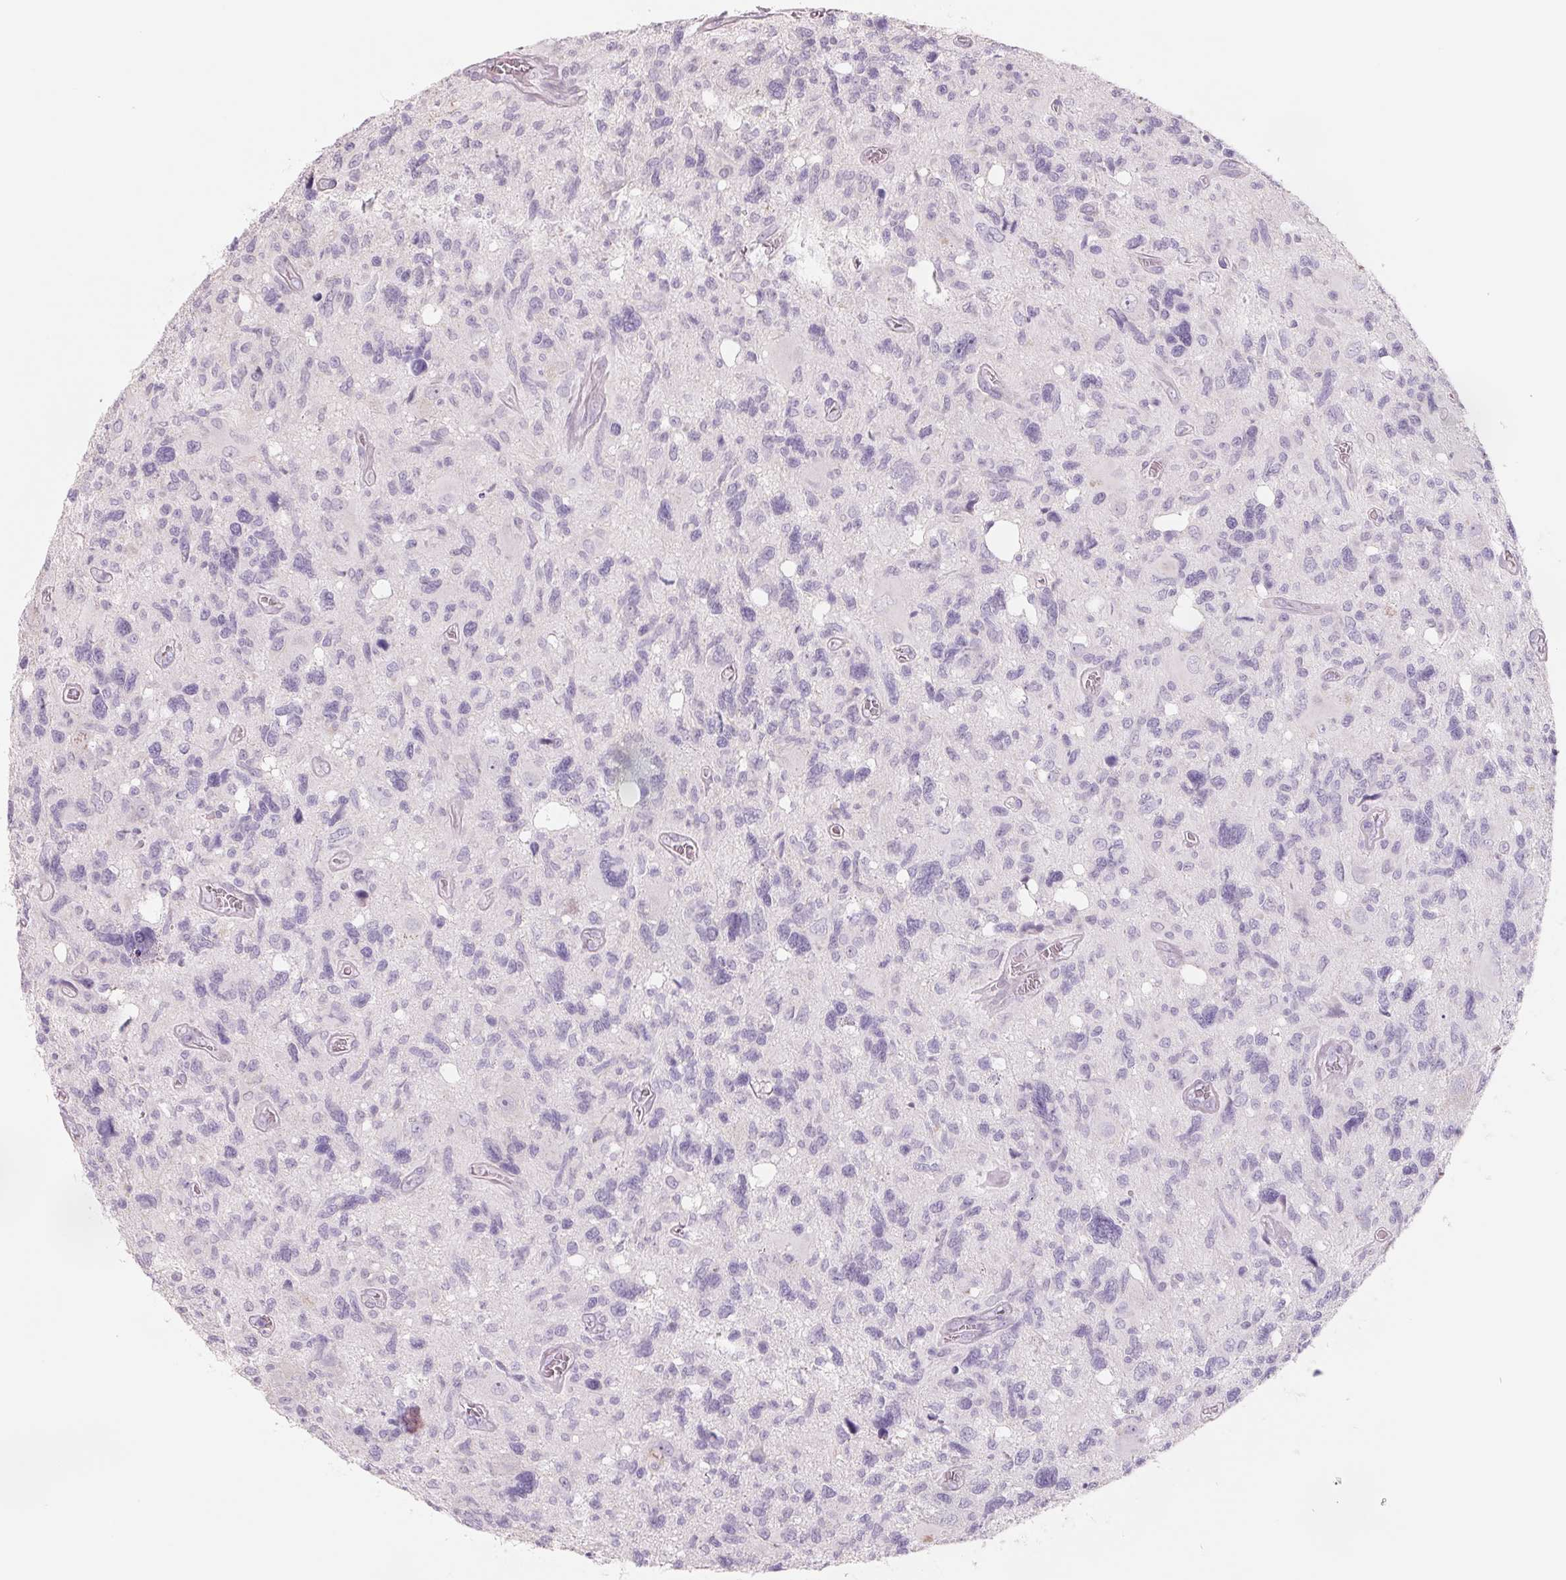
{"staining": {"intensity": "negative", "quantity": "none", "location": "none"}, "tissue": "glioma", "cell_type": "Tumor cells", "image_type": "cancer", "snomed": [{"axis": "morphology", "description": "Glioma, malignant, High grade"}, {"axis": "topography", "description": "Brain"}], "caption": "Tumor cells are negative for protein expression in human glioma.", "gene": "FTCD", "patient": {"sex": "male", "age": 49}}